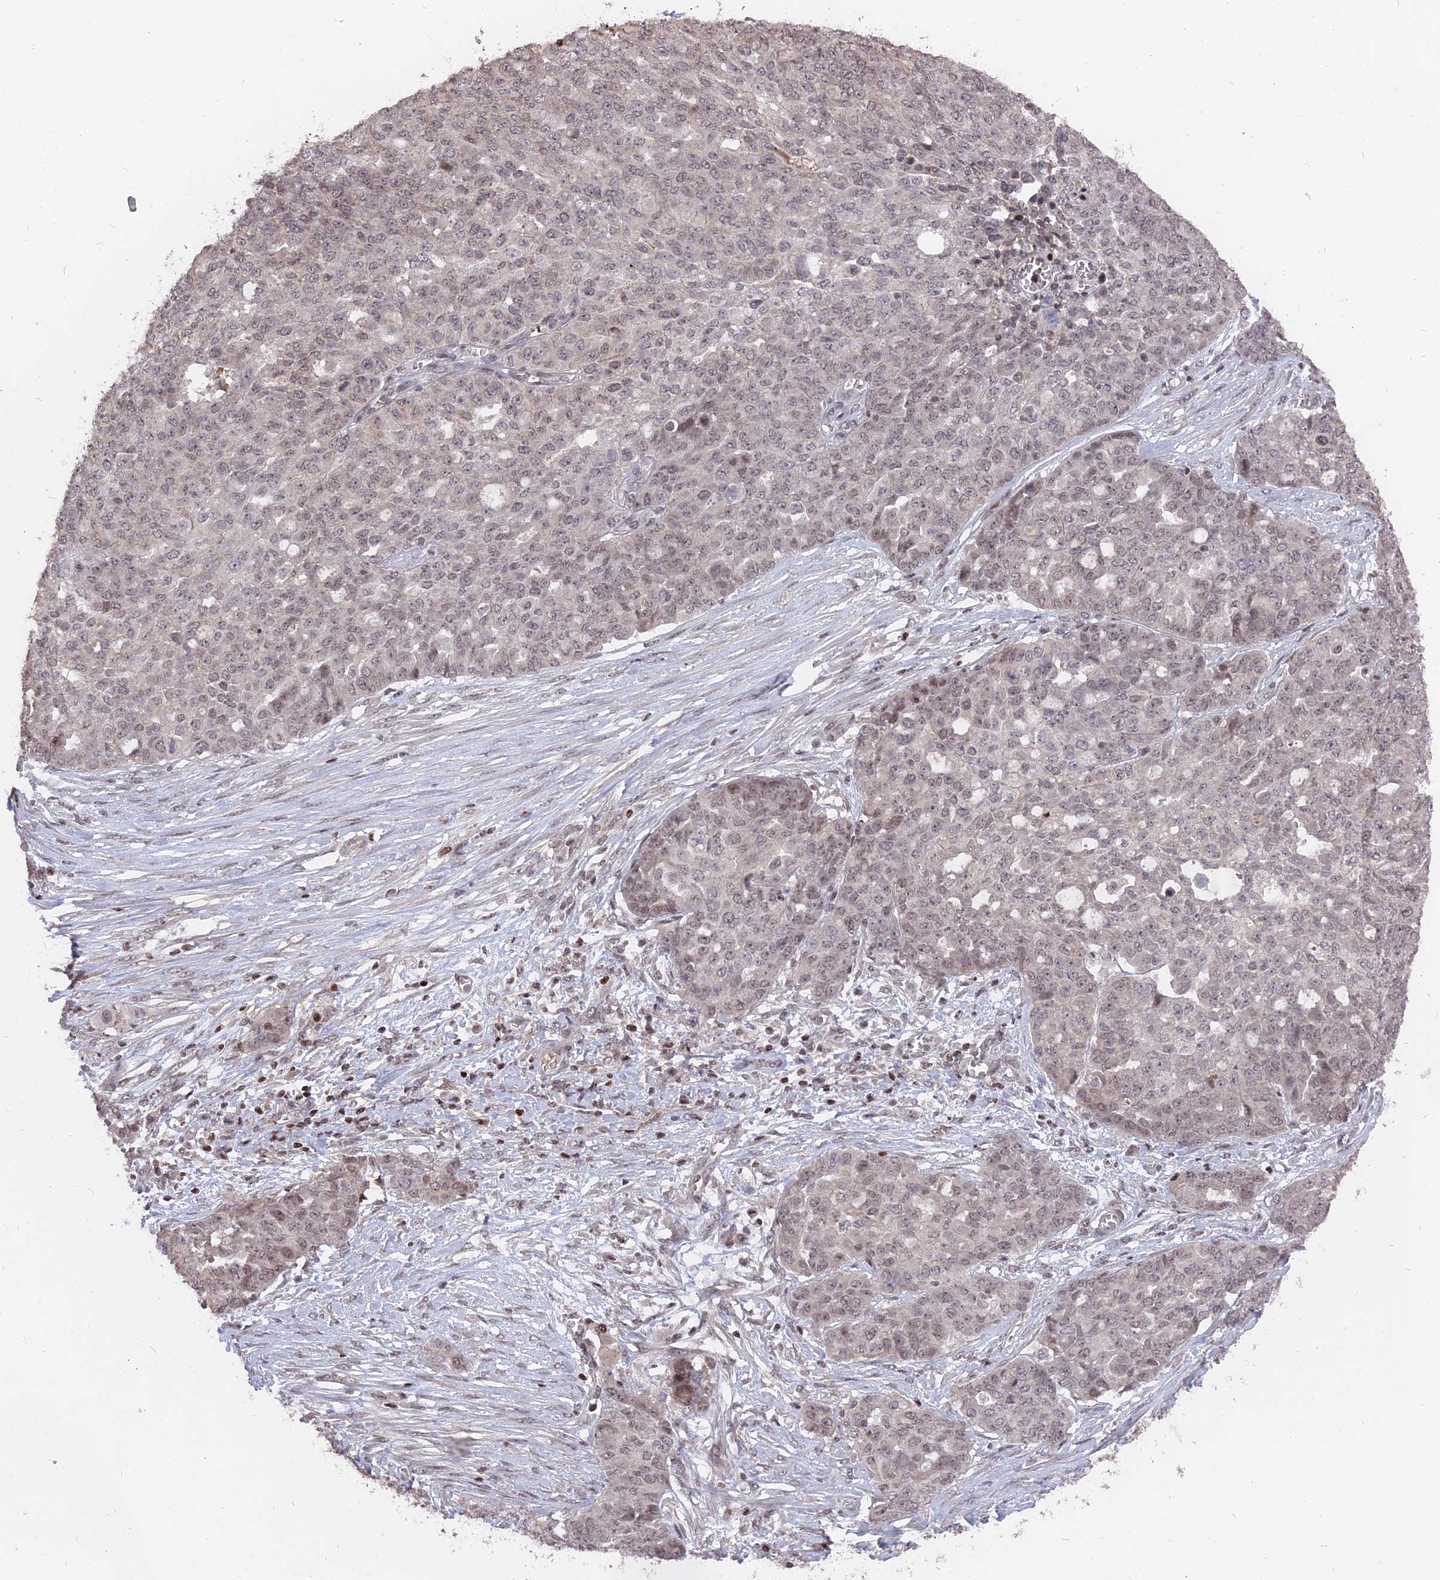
{"staining": {"intensity": "weak", "quantity": "<25%", "location": "nuclear"}, "tissue": "ovarian cancer", "cell_type": "Tumor cells", "image_type": "cancer", "snomed": [{"axis": "morphology", "description": "Cystadenocarcinoma, serous, NOS"}, {"axis": "topography", "description": "Soft tissue"}, {"axis": "topography", "description": "Ovary"}], "caption": "Immunohistochemistry (IHC) photomicrograph of neoplastic tissue: ovarian serous cystadenocarcinoma stained with DAB (3,3'-diaminobenzidine) exhibits no significant protein expression in tumor cells.", "gene": "NR1H3", "patient": {"sex": "female", "age": 57}}